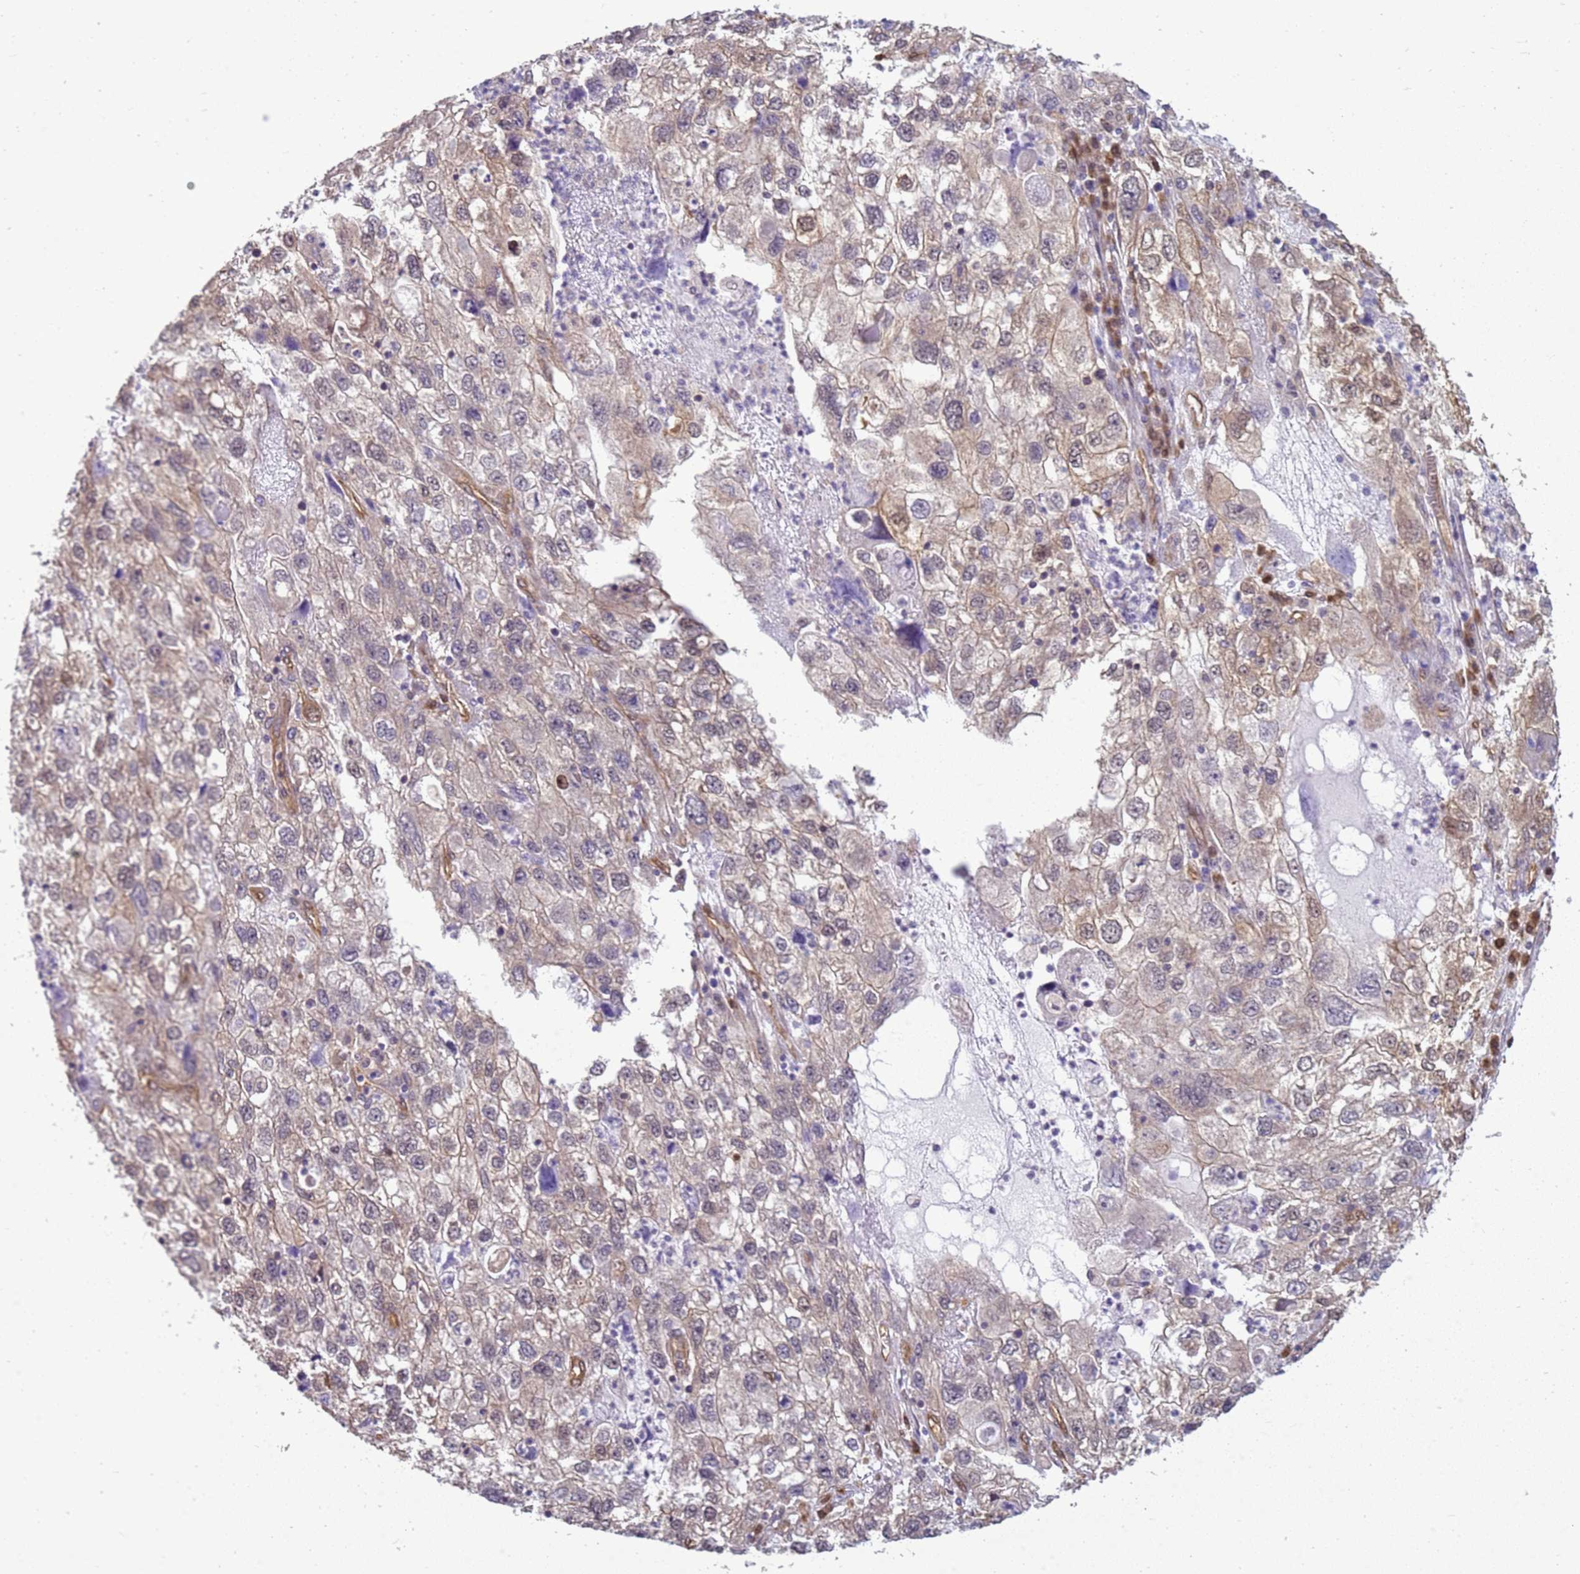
{"staining": {"intensity": "negative", "quantity": "none", "location": "none"}, "tissue": "endometrial cancer", "cell_type": "Tumor cells", "image_type": "cancer", "snomed": [{"axis": "morphology", "description": "Adenocarcinoma, NOS"}, {"axis": "topography", "description": "Endometrium"}], "caption": "Immunohistochemistry micrograph of human endometrial cancer stained for a protein (brown), which displays no positivity in tumor cells.", "gene": "YWHAE", "patient": {"sex": "female", "age": 49}}